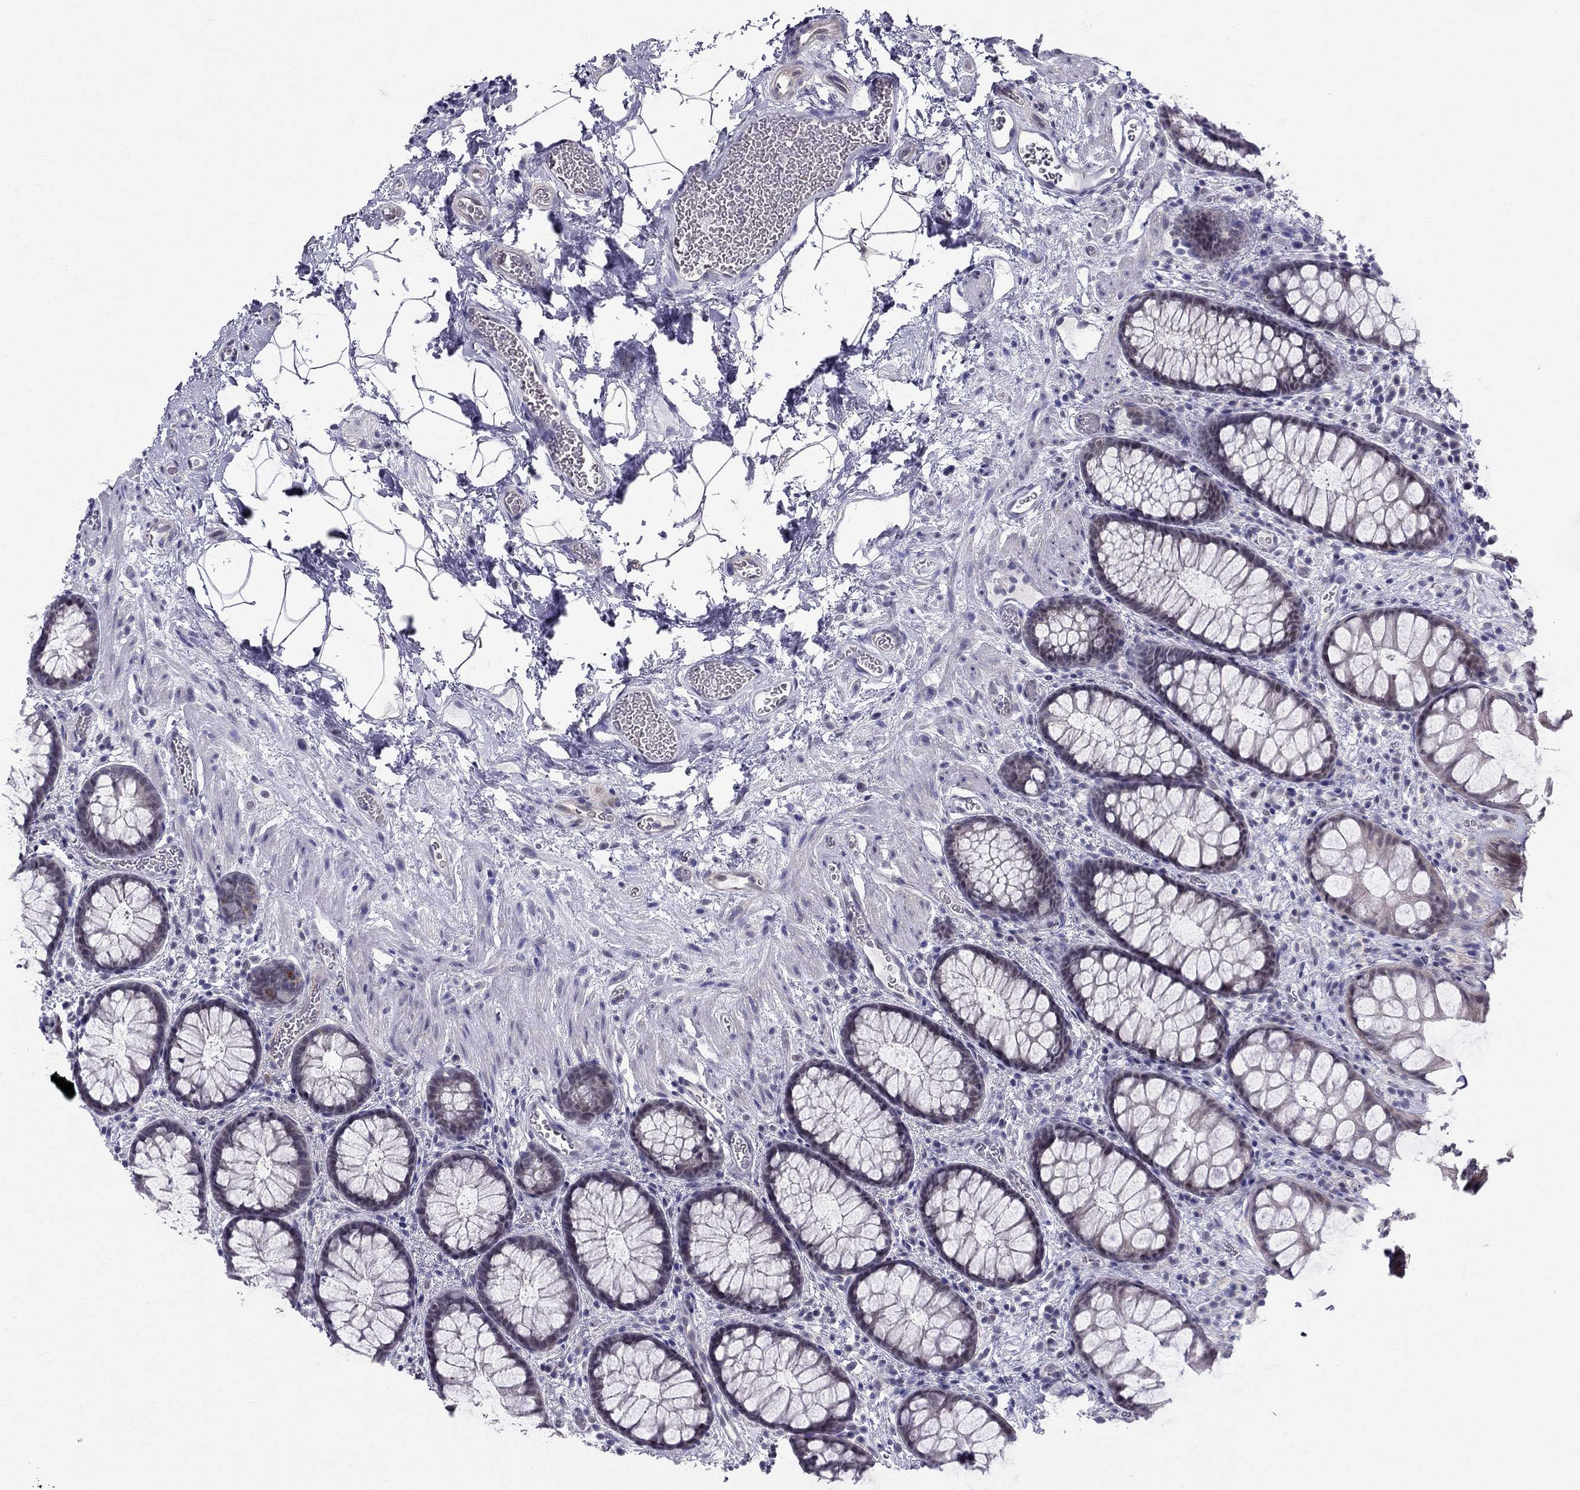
{"staining": {"intensity": "negative", "quantity": "none", "location": "none"}, "tissue": "rectum", "cell_type": "Glandular cells", "image_type": "normal", "snomed": [{"axis": "morphology", "description": "Normal tissue, NOS"}, {"axis": "topography", "description": "Rectum"}], "caption": "An immunohistochemistry micrograph of normal rectum is shown. There is no staining in glandular cells of rectum.", "gene": "BAG5", "patient": {"sex": "female", "age": 62}}